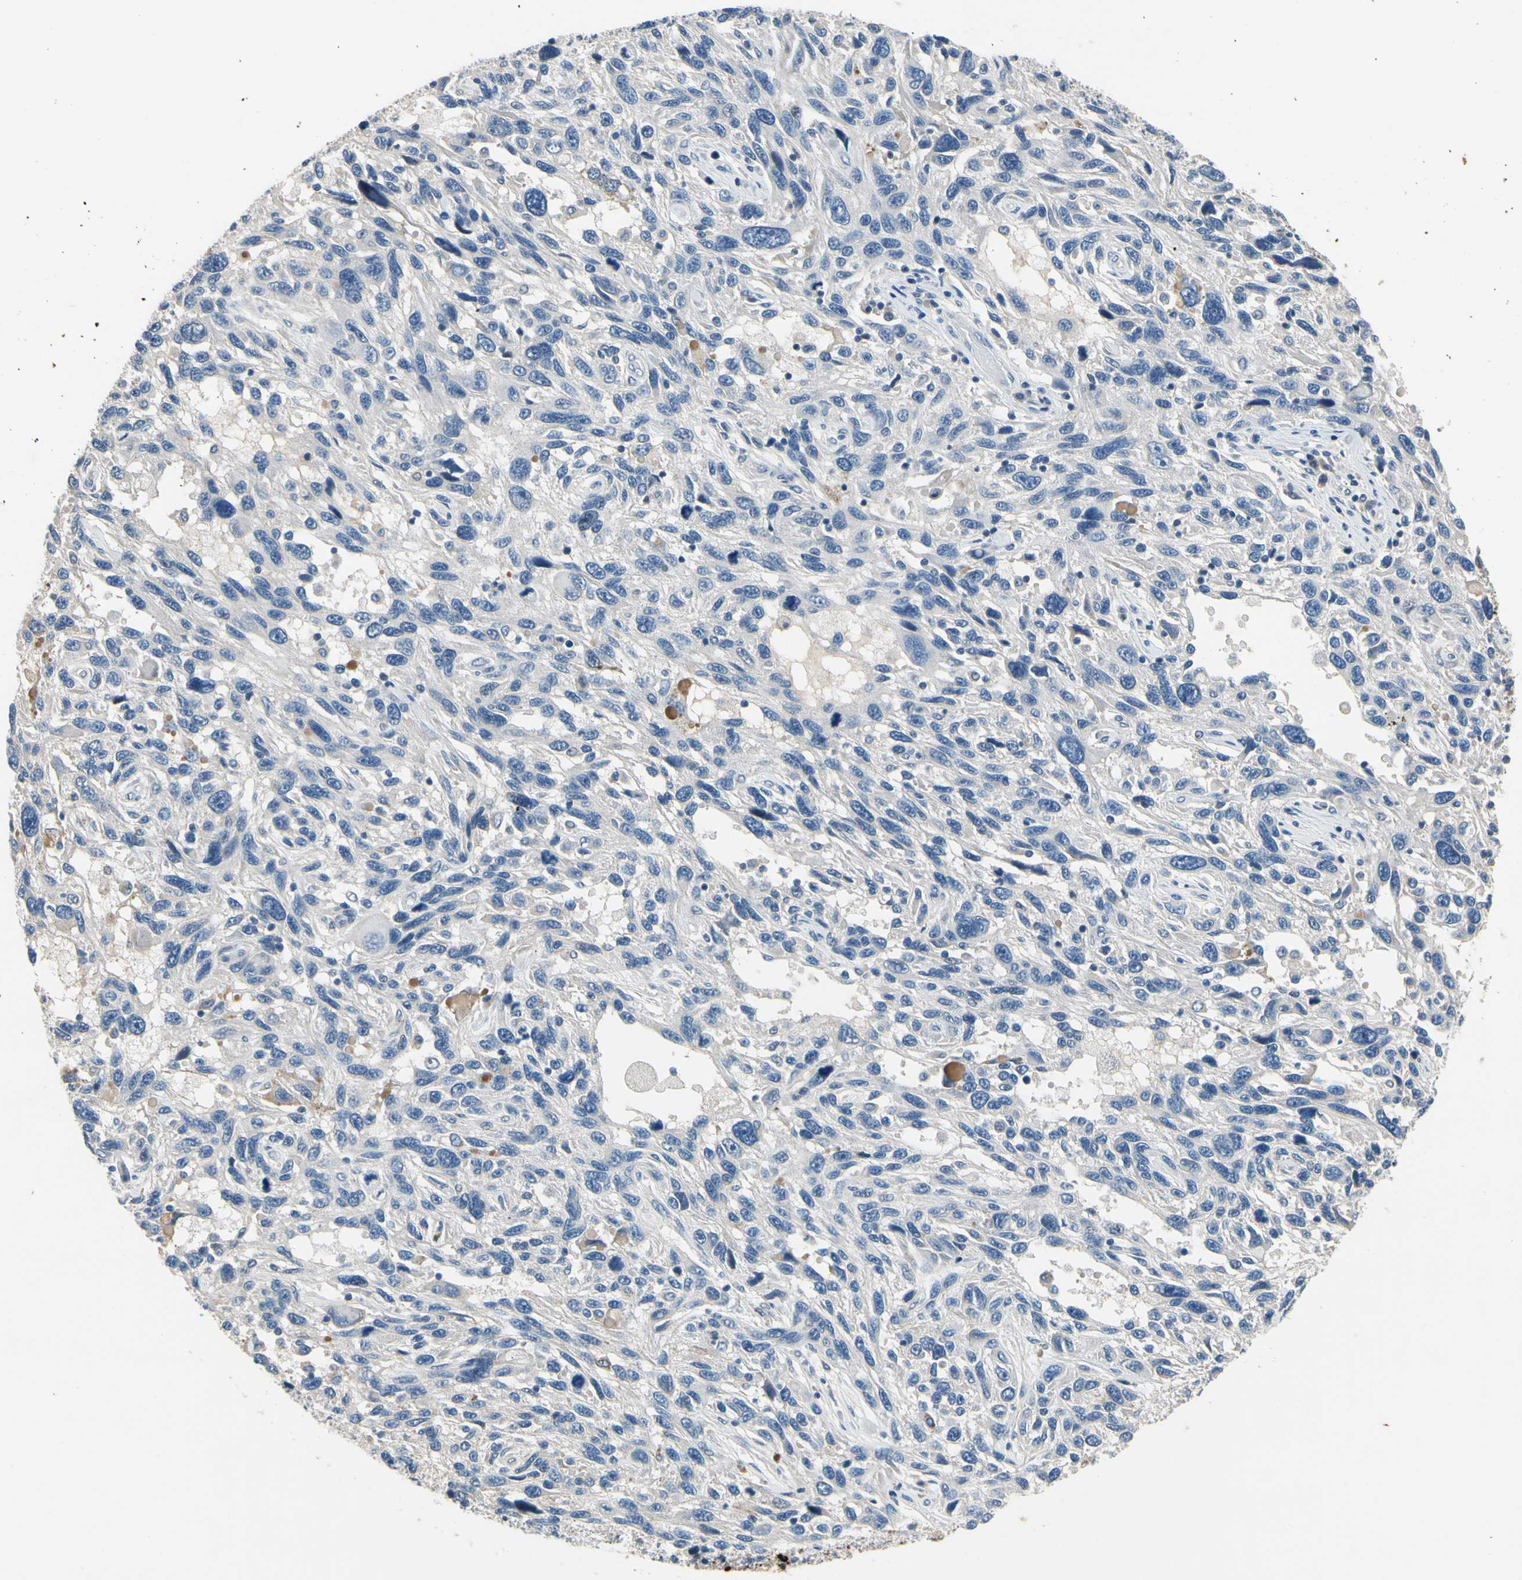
{"staining": {"intensity": "negative", "quantity": "none", "location": "none"}, "tissue": "melanoma", "cell_type": "Tumor cells", "image_type": "cancer", "snomed": [{"axis": "morphology", "description": "Malignant melanoma, NOS"}, {"axis": "topography", "description": "Skin"}], "caption": "Immunohistochemistry photomicrograph of human malignant melanoma stained for a protein (brown), which exhibits no staining in tumor cells.", "gene": "CPA3", "patient": {"sex": "male", "age": 53}}